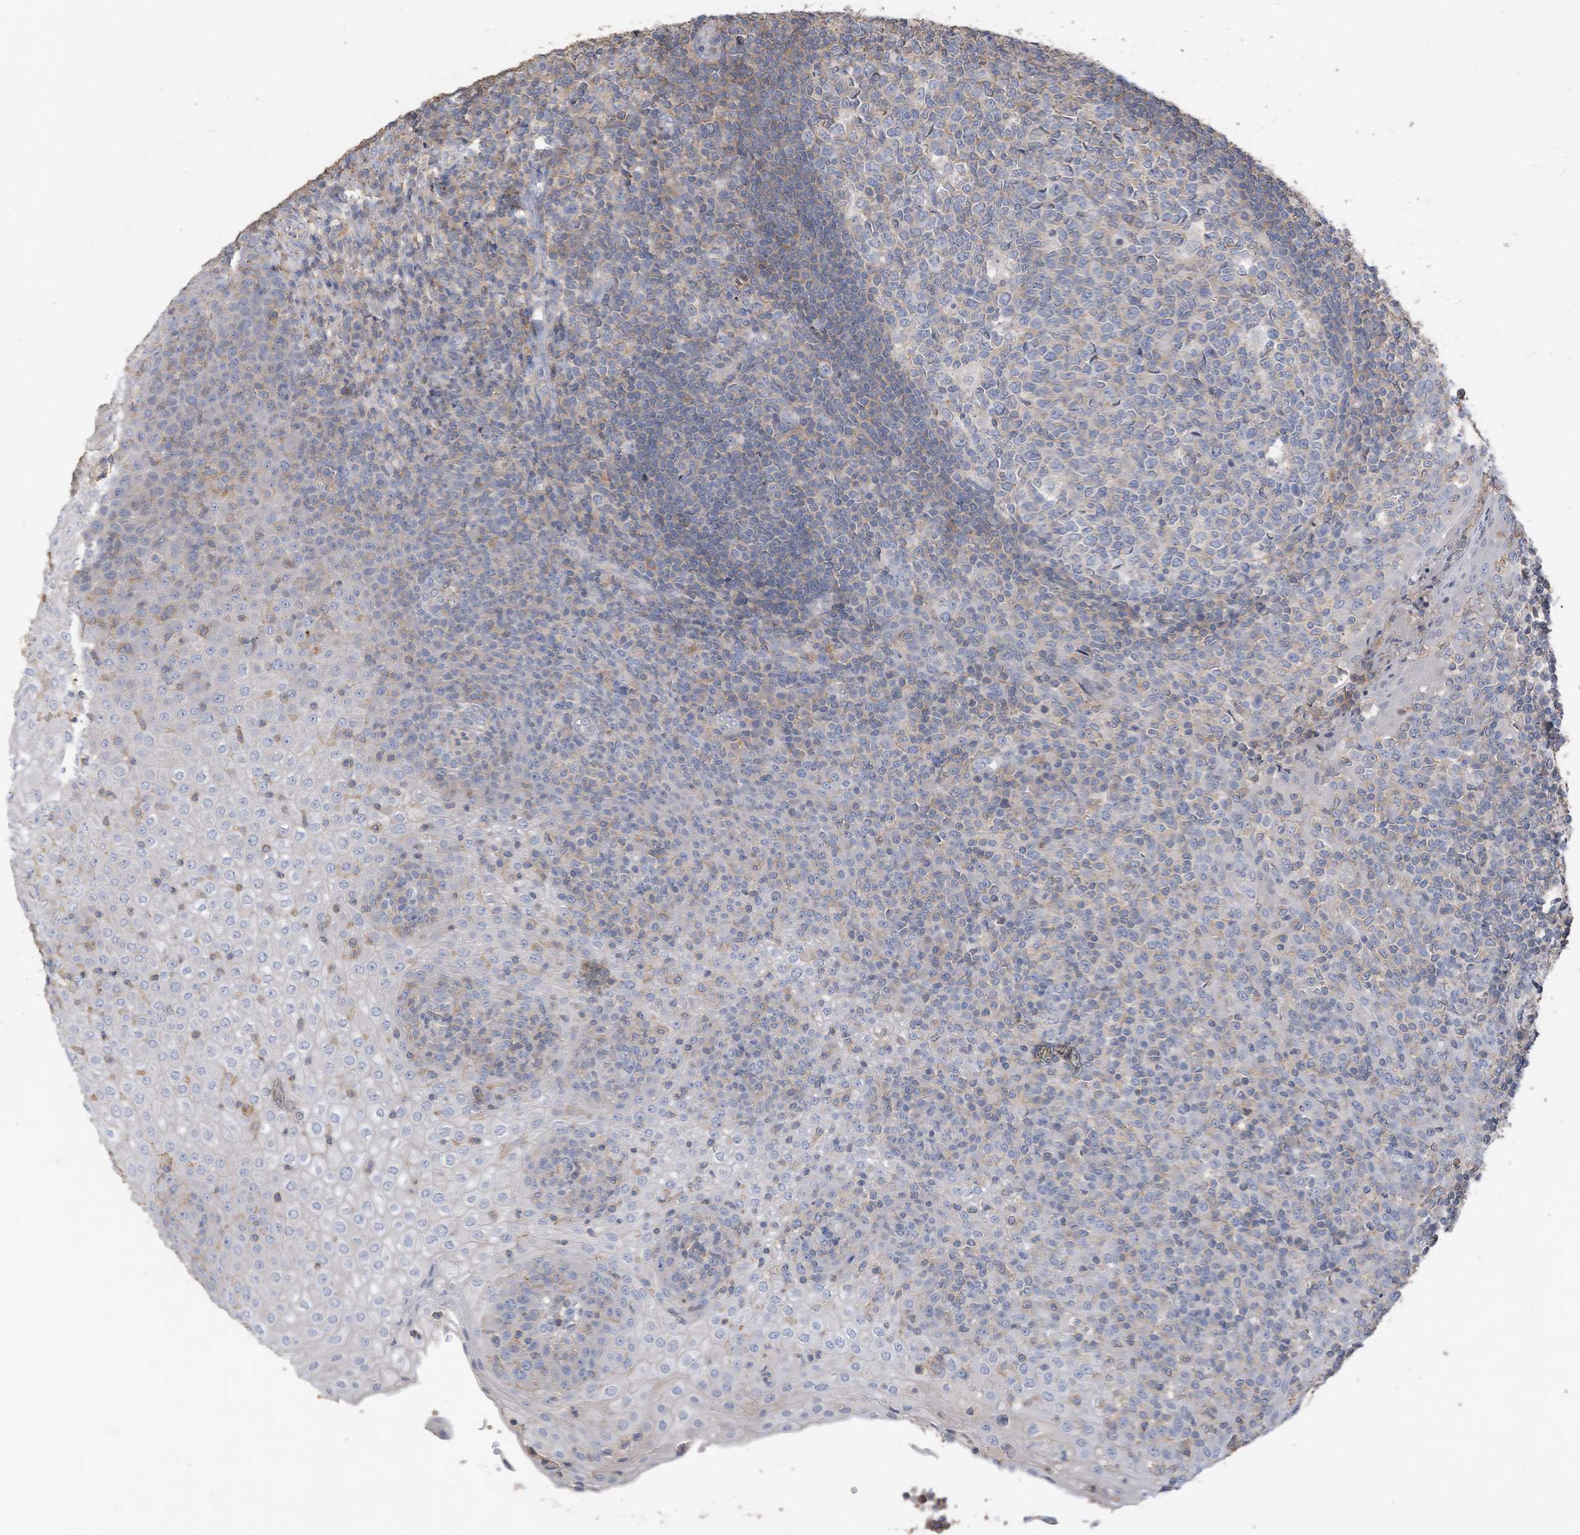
{"staining": {"intensity": "negative", "quantity": "none", "location": "none"}, "tissue": "tonsil", "cell_type": "Germinal center cells", "image_type": "normal", "snomed": [{"axis": "morphology", "description": "Normal tissue, NOS"}, {"axis": "topography", "description": "Tonsil"}], "caption": "Immunohistochemistry (IHC) image of benign tonsil: human tonsil stained with DAB demonstrates no significant protein expression in germinal center cells.", "gene": "SLFN14", "patient": {"sex": "female", "age": 19}}